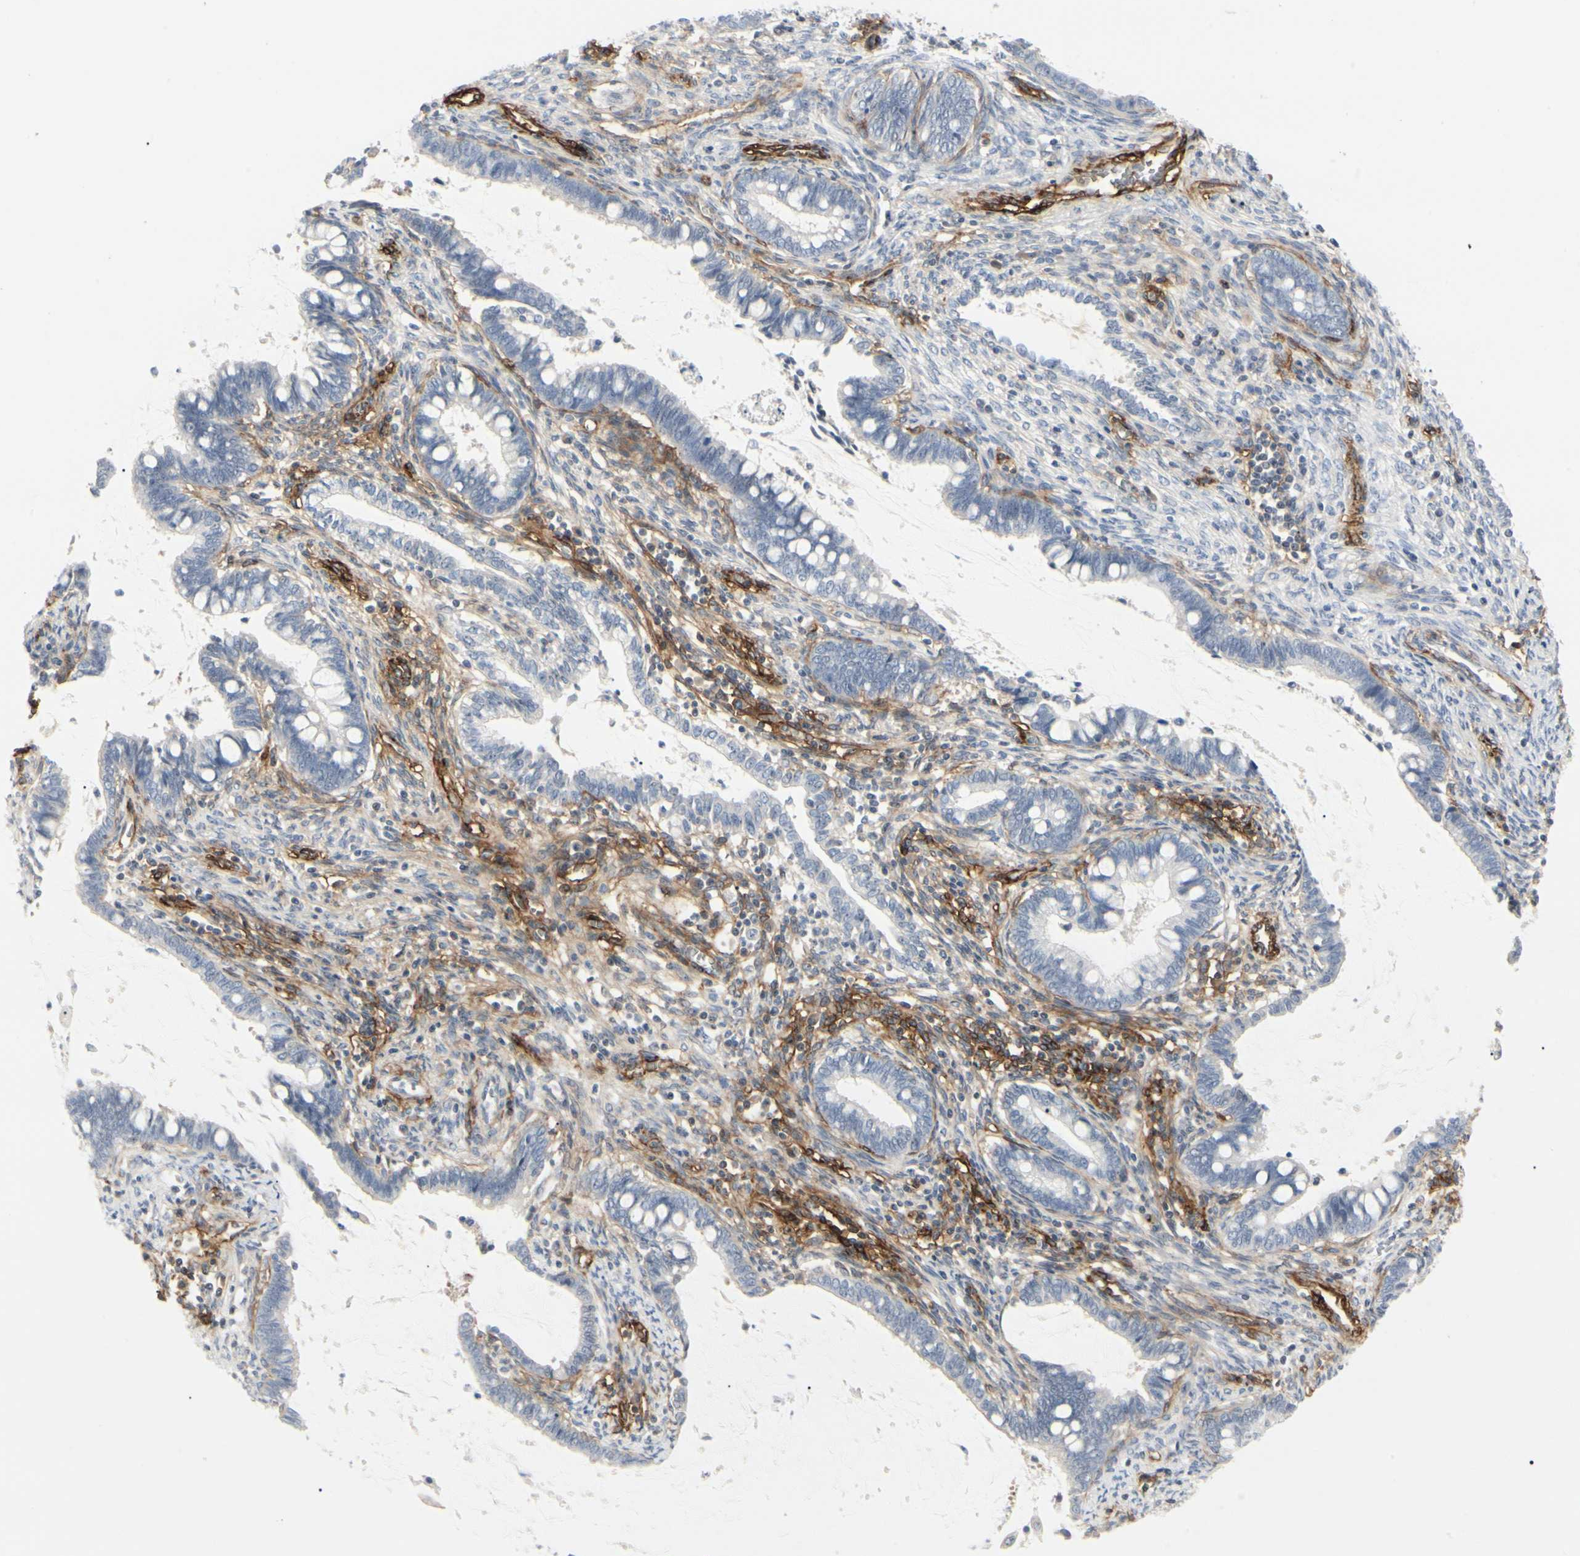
{"staining": {"intensity": "negative", "quantity": "none", "location": "none"}, "tissue": "cervical cancer", "cell_type": "Tumor cells", "image_type": "cancer", "snomed": [{"axis": "morphology", "description": "Adenocarcinoma, NOS"}, {"axis": "topography", "description": "Cervix"}], "caption": "This is a histopathology image of immunohistochemistry staining of cervical cancer, which shows no staining in tumor cells.", "gene": "GGT5", "patient": {"sex": "female", "age": 44}}